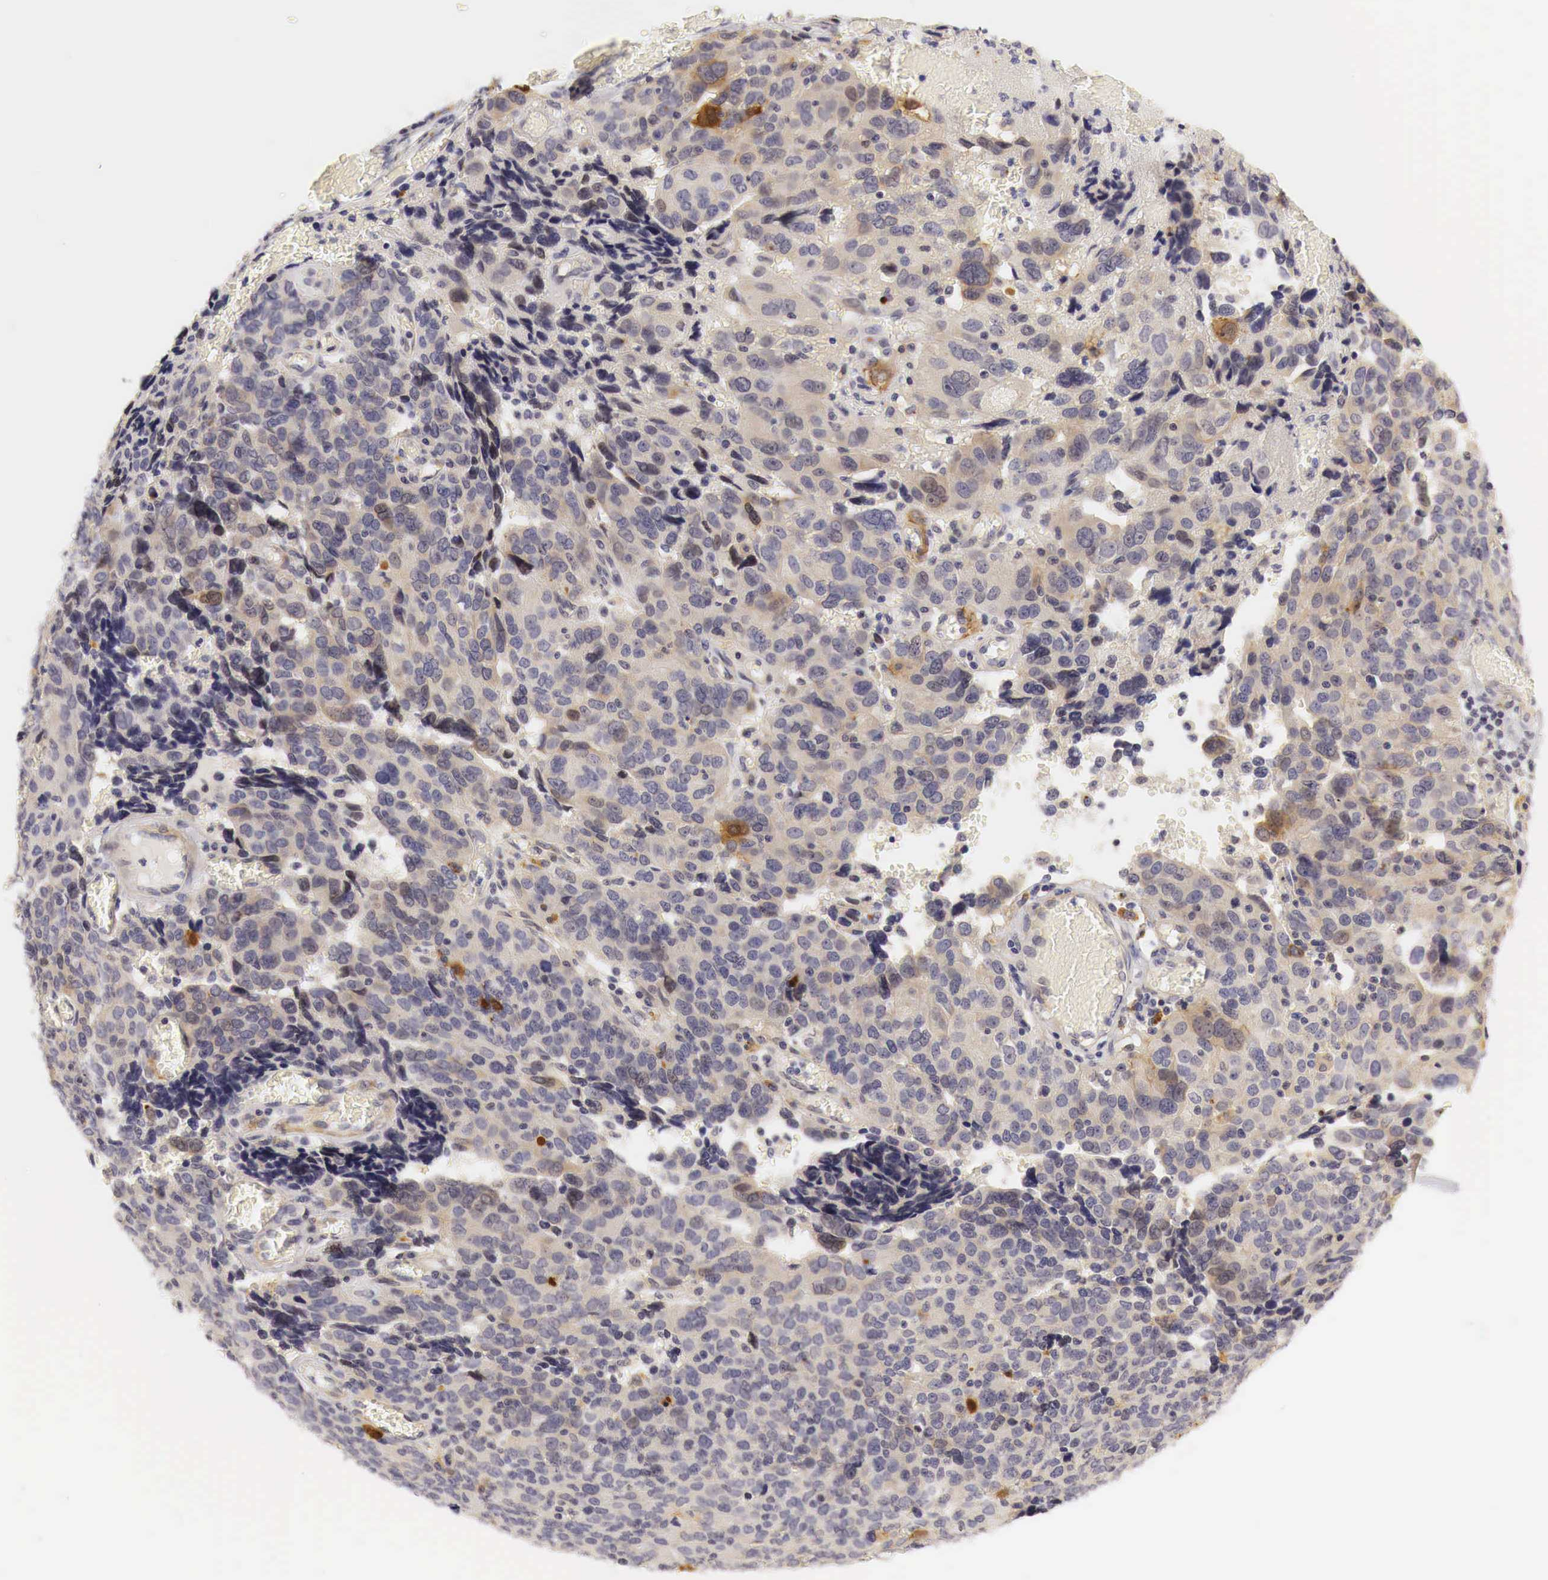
{"staining": {"intensity": "weak", "quantity": "<25%", "location": "cytoplasmic/membranous"}, "tissue": "ovarian cancer", "cell_type": "Tumor cells", "image_type": "cancer", "snomed": [{"axis": "morphology", "description": "Carcinoma, endometroid"}, {"axis": "topography", "description": "Ovary"}], "caption": "Ovarian cancer stained for a protein using IHC shows no staining tumor cells.", "gene": "CASP3", "patient": {"sex": "female", "age": 75}}